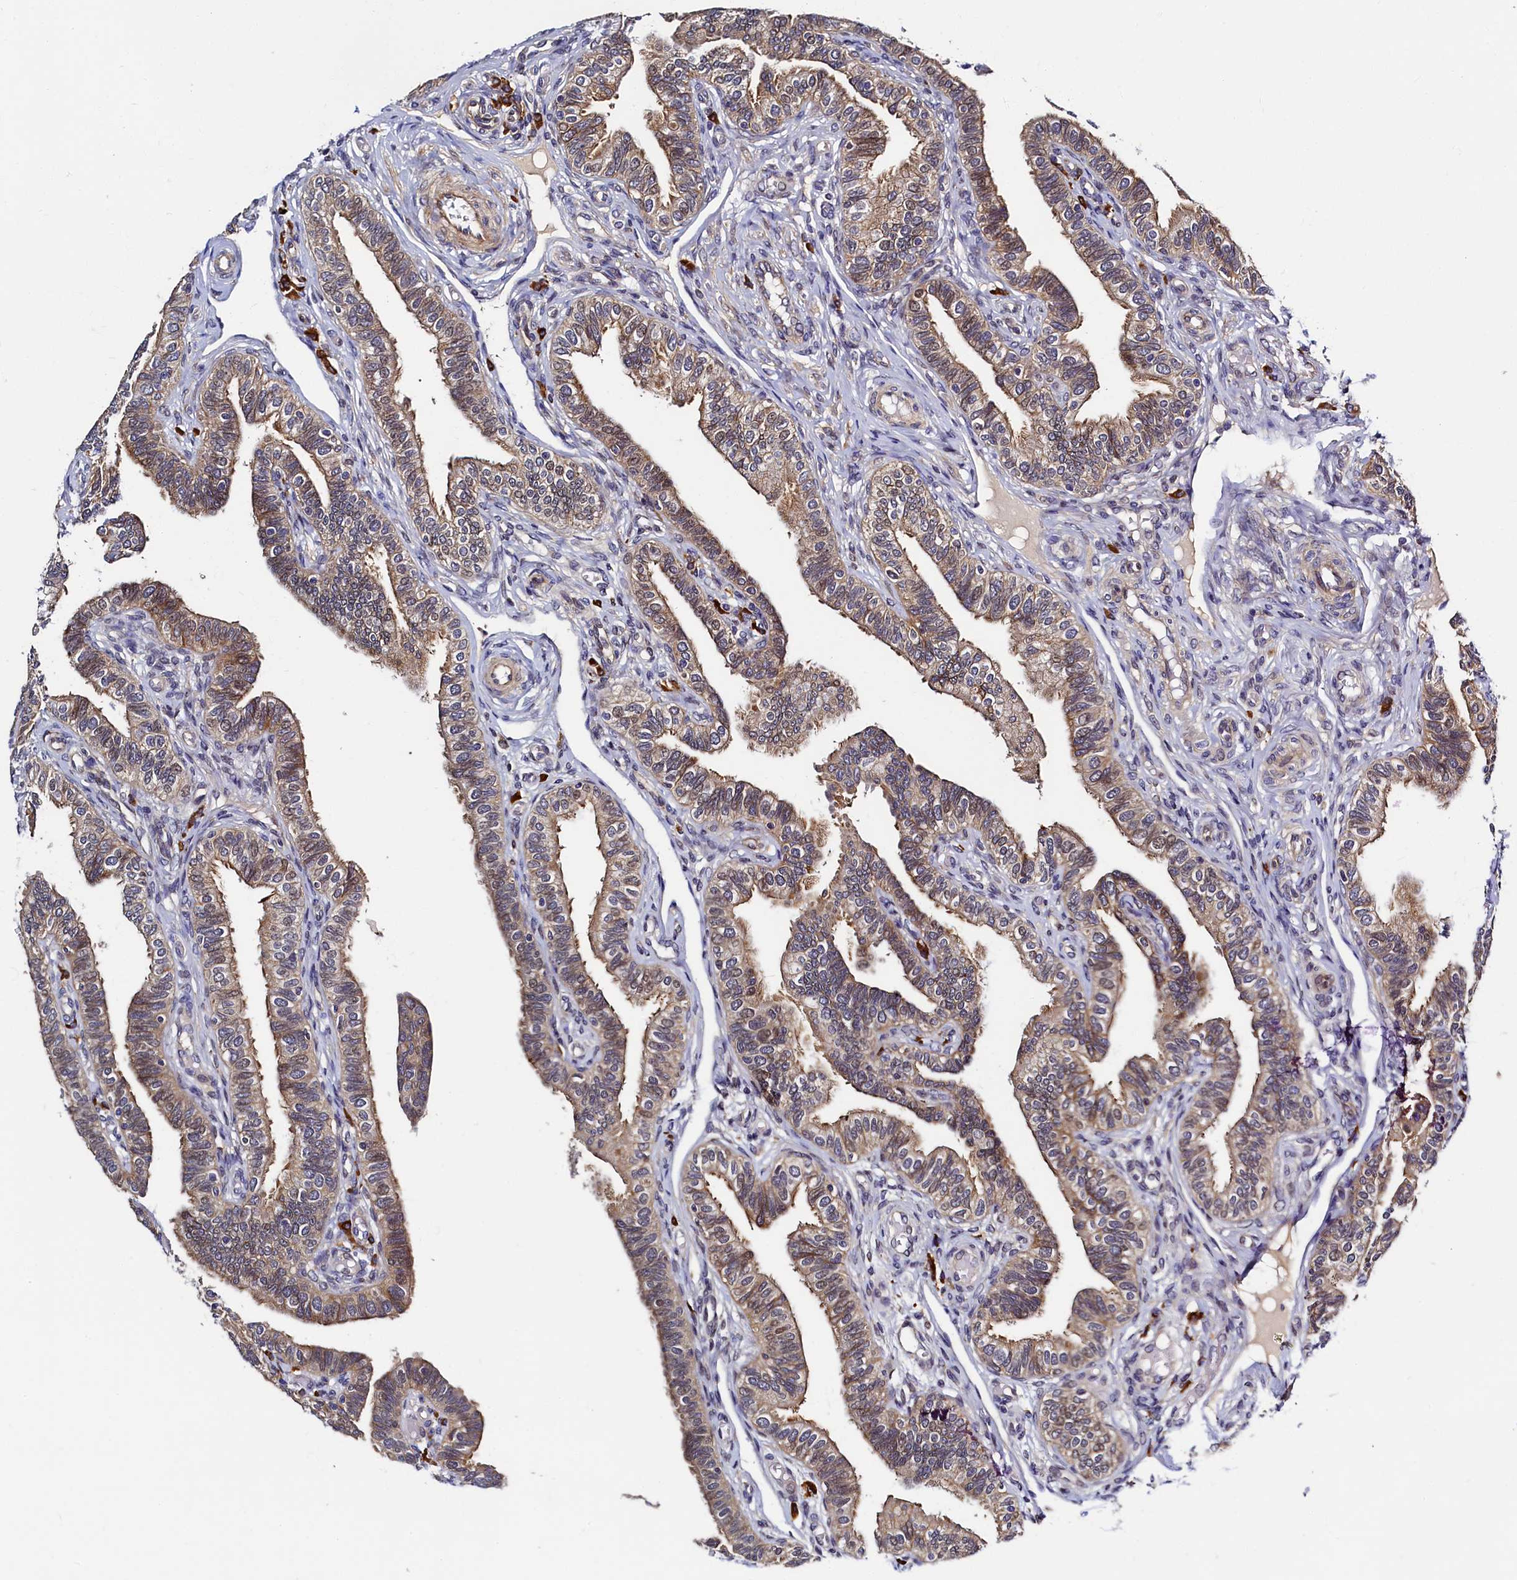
{"staining": {"intensity": "moderate", "quantity": ">75%", "location": "cytoplasmic/membranous"}, "tissue": "fallopian tube", "cell_type": "Glandular cells", "image_type": "normal", "snomed": [{"axis": "morphology", "description": "Normal tissue, NOS"}, {"axis": "topography", "description": "Fallopian tube"}], "caption": "An immunohistochemistry photomicrograph of unremarkable tissue is shown. Protein staining in brown labels moderate cytoplasmic/membranous positivity in fallopian tube within glandular cells.", "gene": "SLC16A14", "patient": {"sex": "female", "age": 39}}